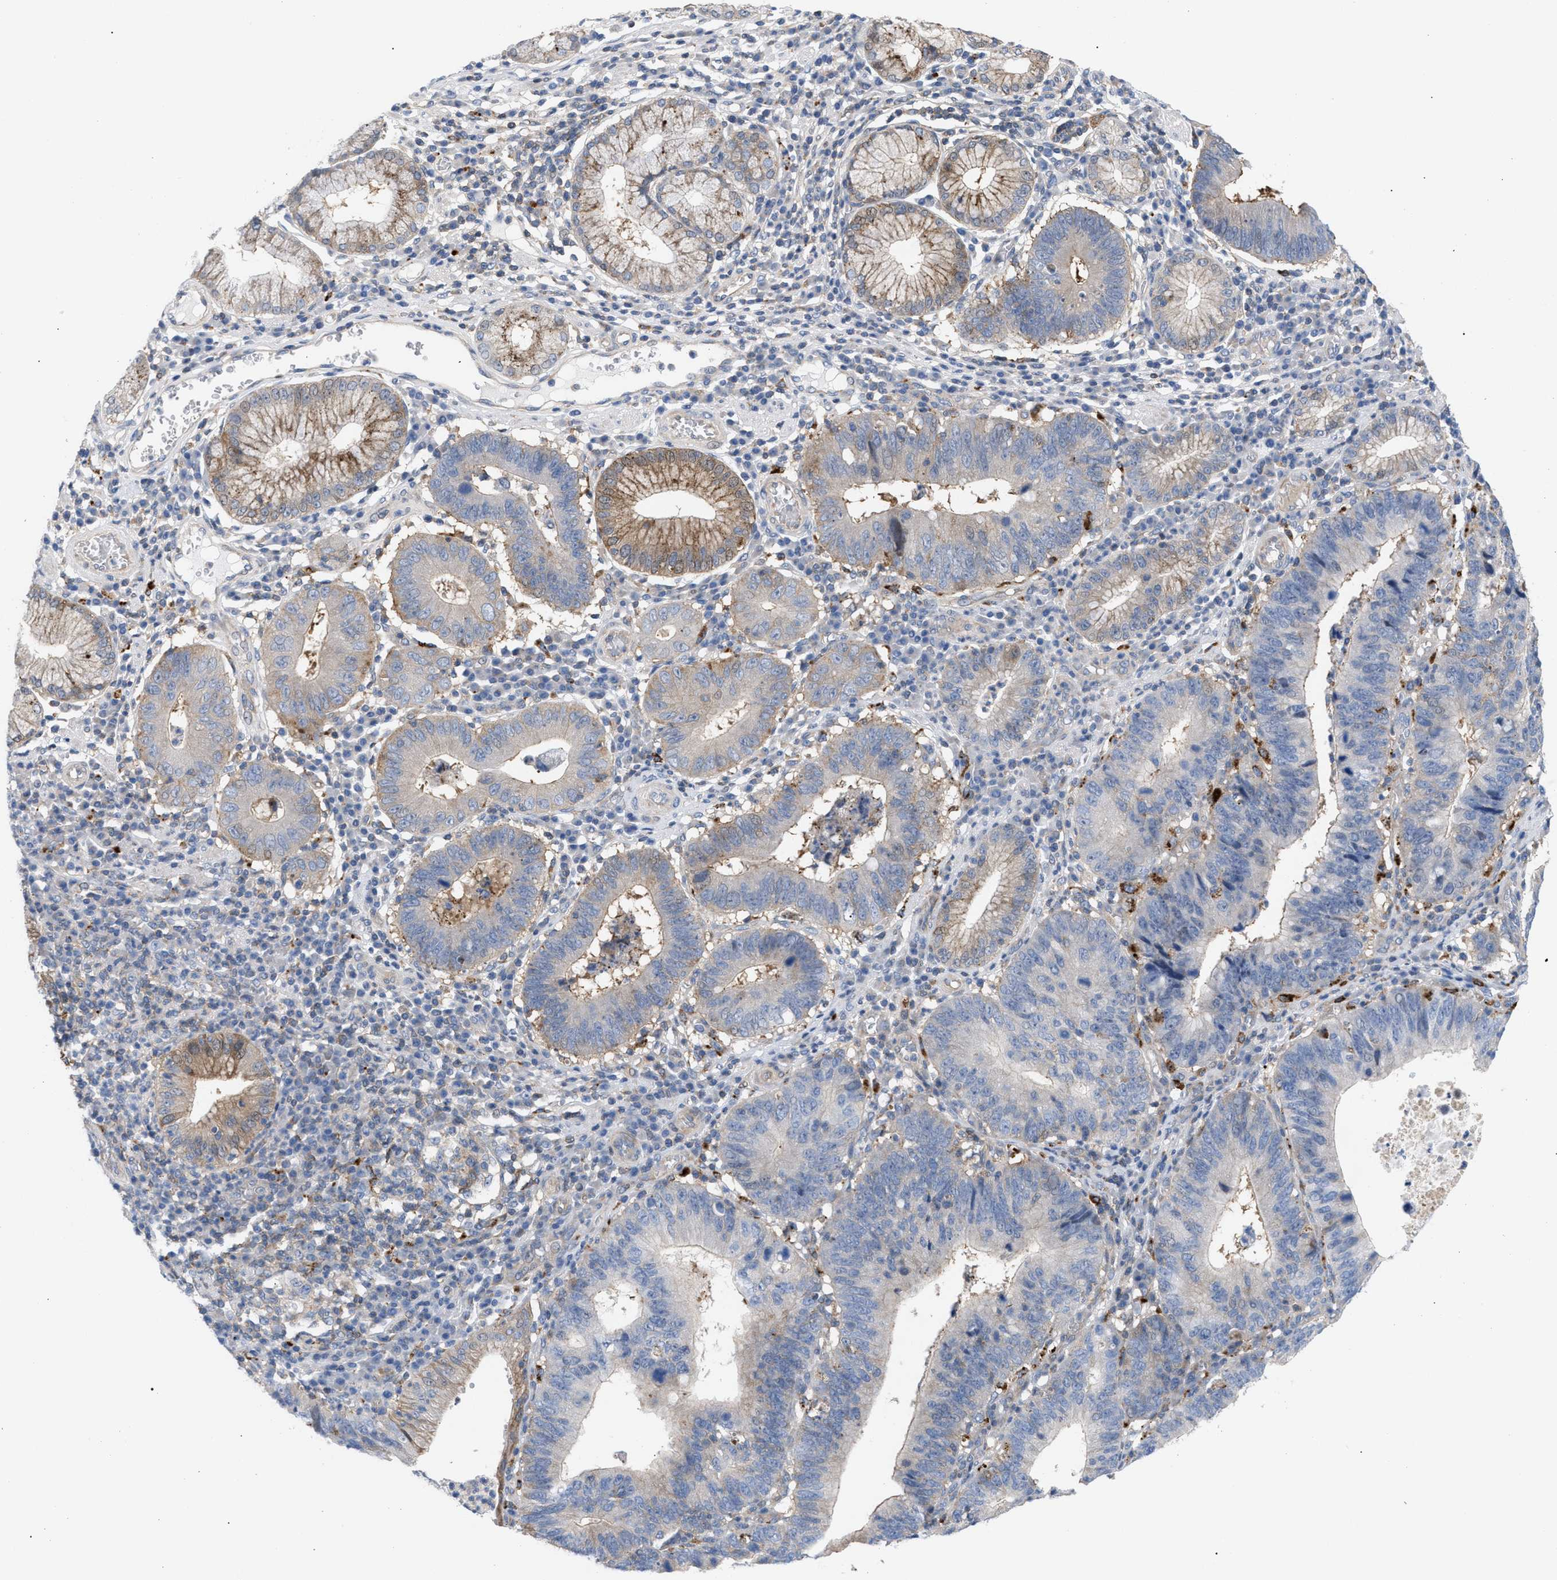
{"staining": {"intensity": "moderate", "quantity": "<25%", "location": "cytoplasmic/membranous"}, "tissue": "stomach cancer", "cell_type": "Tumor cells", "image_type": "cancer", "snomed": [{"axis": "morphology", "description": "Adenocarcinoma, NOS"}, {"axis": "topography", "description": "Stomach"}], "caption": "IHC (DAB) staining of adenocarcinoma (stomach) displays moderate cytoplasmic/membranous protein positivity in approximately <25% of tumor cells.", "gene": "MBTD1", "patient": {"sex": "male", "age": 59}}